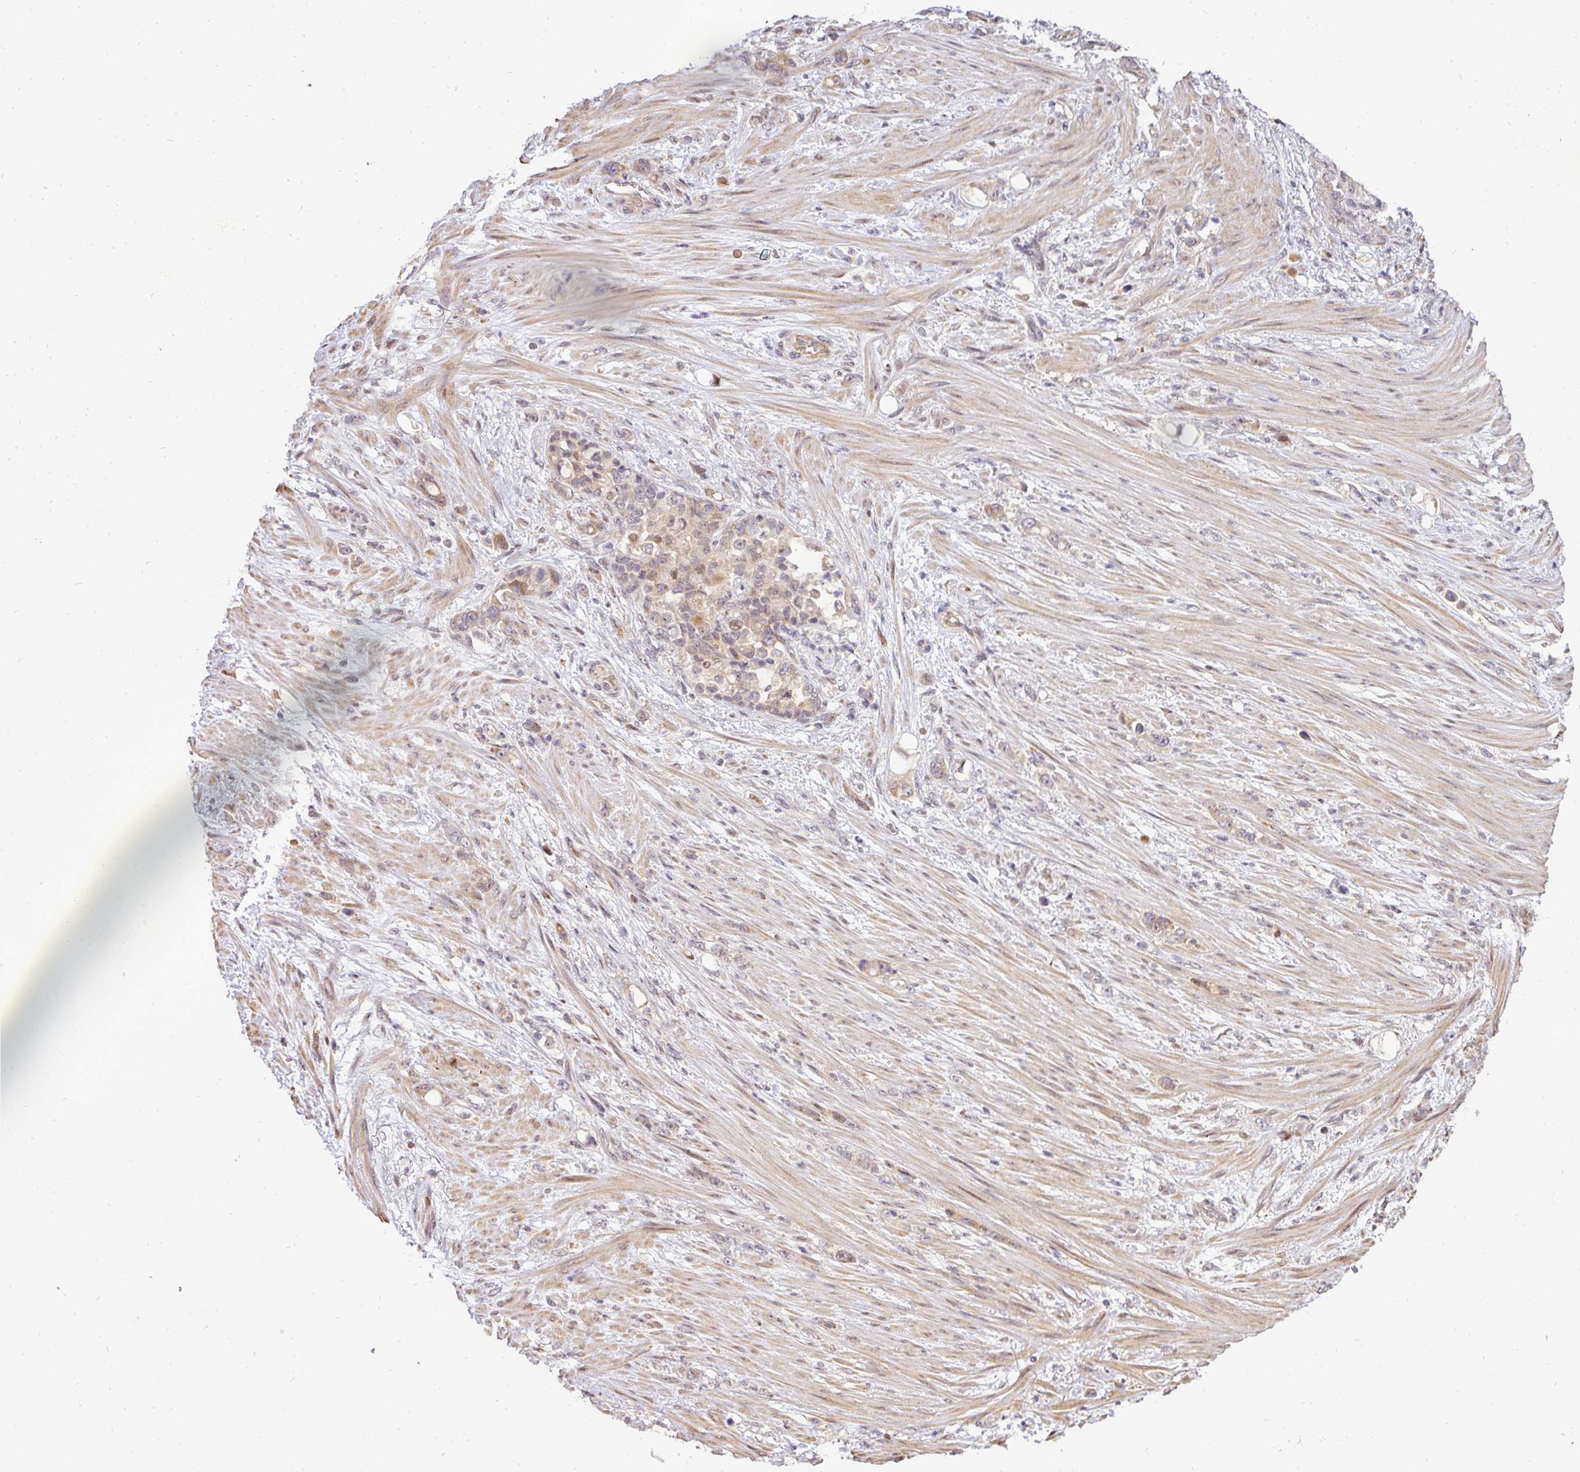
{"staining": {"intensity": "weak", "quantity": "<25%", "location": "nuclear"}, "tissue": "stomach cancer", "cell_type": "Tumor cells", "image_type": "cancer", "snomed": [{"axis": "morphology", "description": "Normal tissue, NOS"}, {"axis": "morphology", "description": "Adenocarcinoma, NOS"}, {"axis": "topography", "description": "Stomach"}], "caption": "The photomicrograph displays no significant positivity in tumor cells of stomach cancer (adenocarcinoma).", "gene": "PATZ1", "patient": {"sex": "female", "age": 79}}